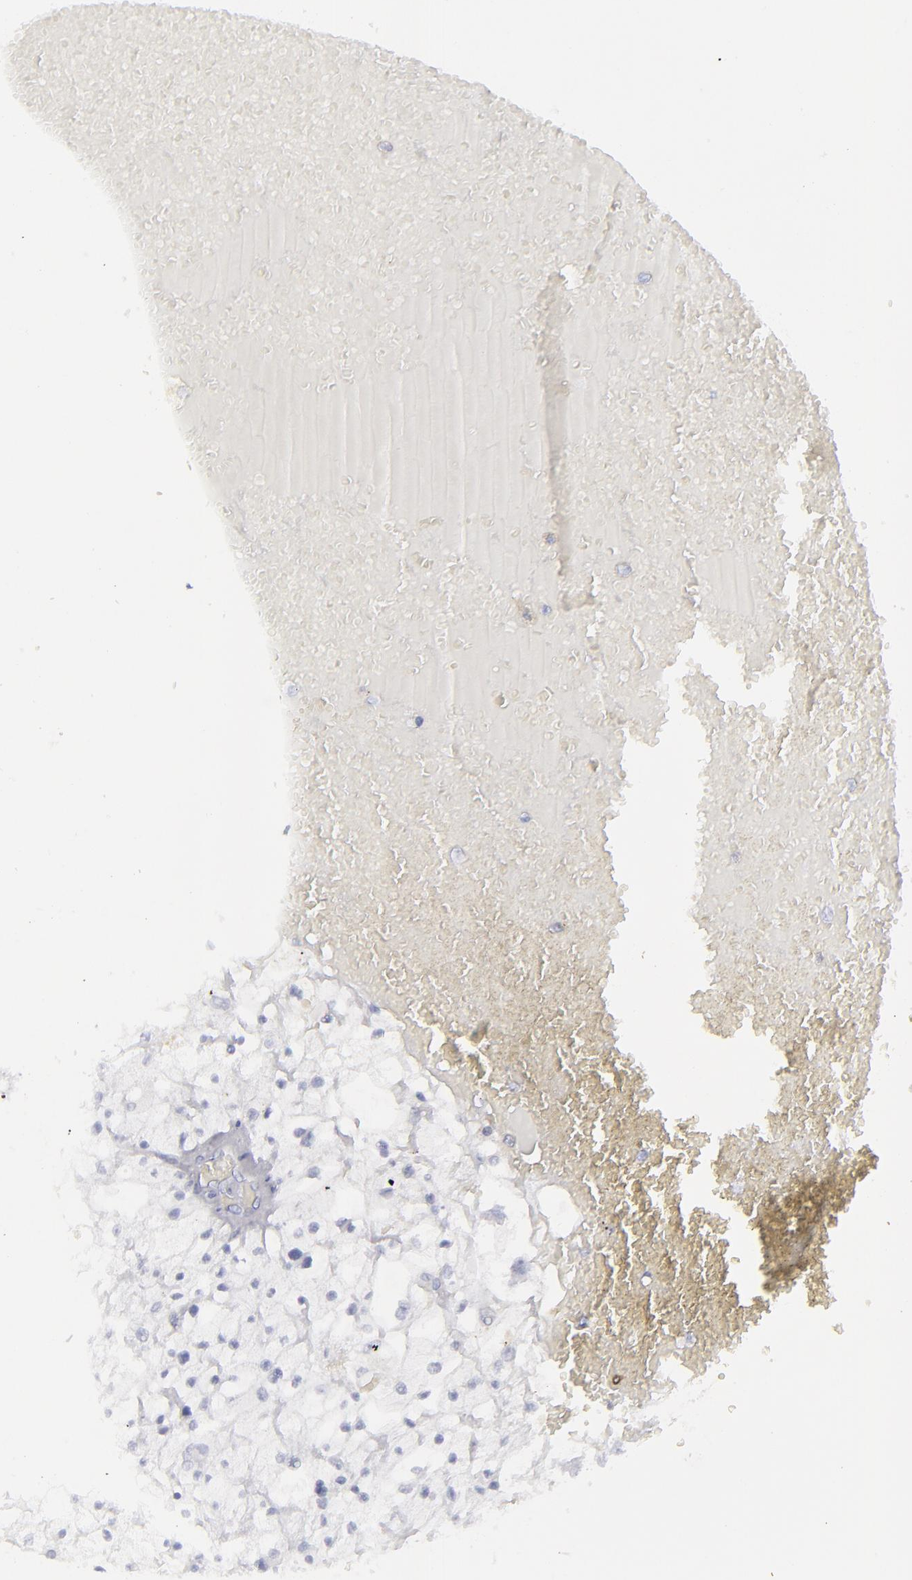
{"staining": {"intensity": "negative", "quantity": "none", "location": "none"}, "tissue": "renal cancer", "cell_type": "Tumor cells", "image_type": "cancer", "snomed": [{"axis": "morphology", "description": "Adenocarcinoma, NOS"}, {"axis": "topography", "description": "Kidney"}], "caption": "This histopathology image is of renal cancer stained with immunohistochemistry to label a protein in brown with the nuclei are counter-stained blue. There is no expression in tumor cells.", "gene": "SELPLG", "patient": {"sex": "male", "age": 61}}